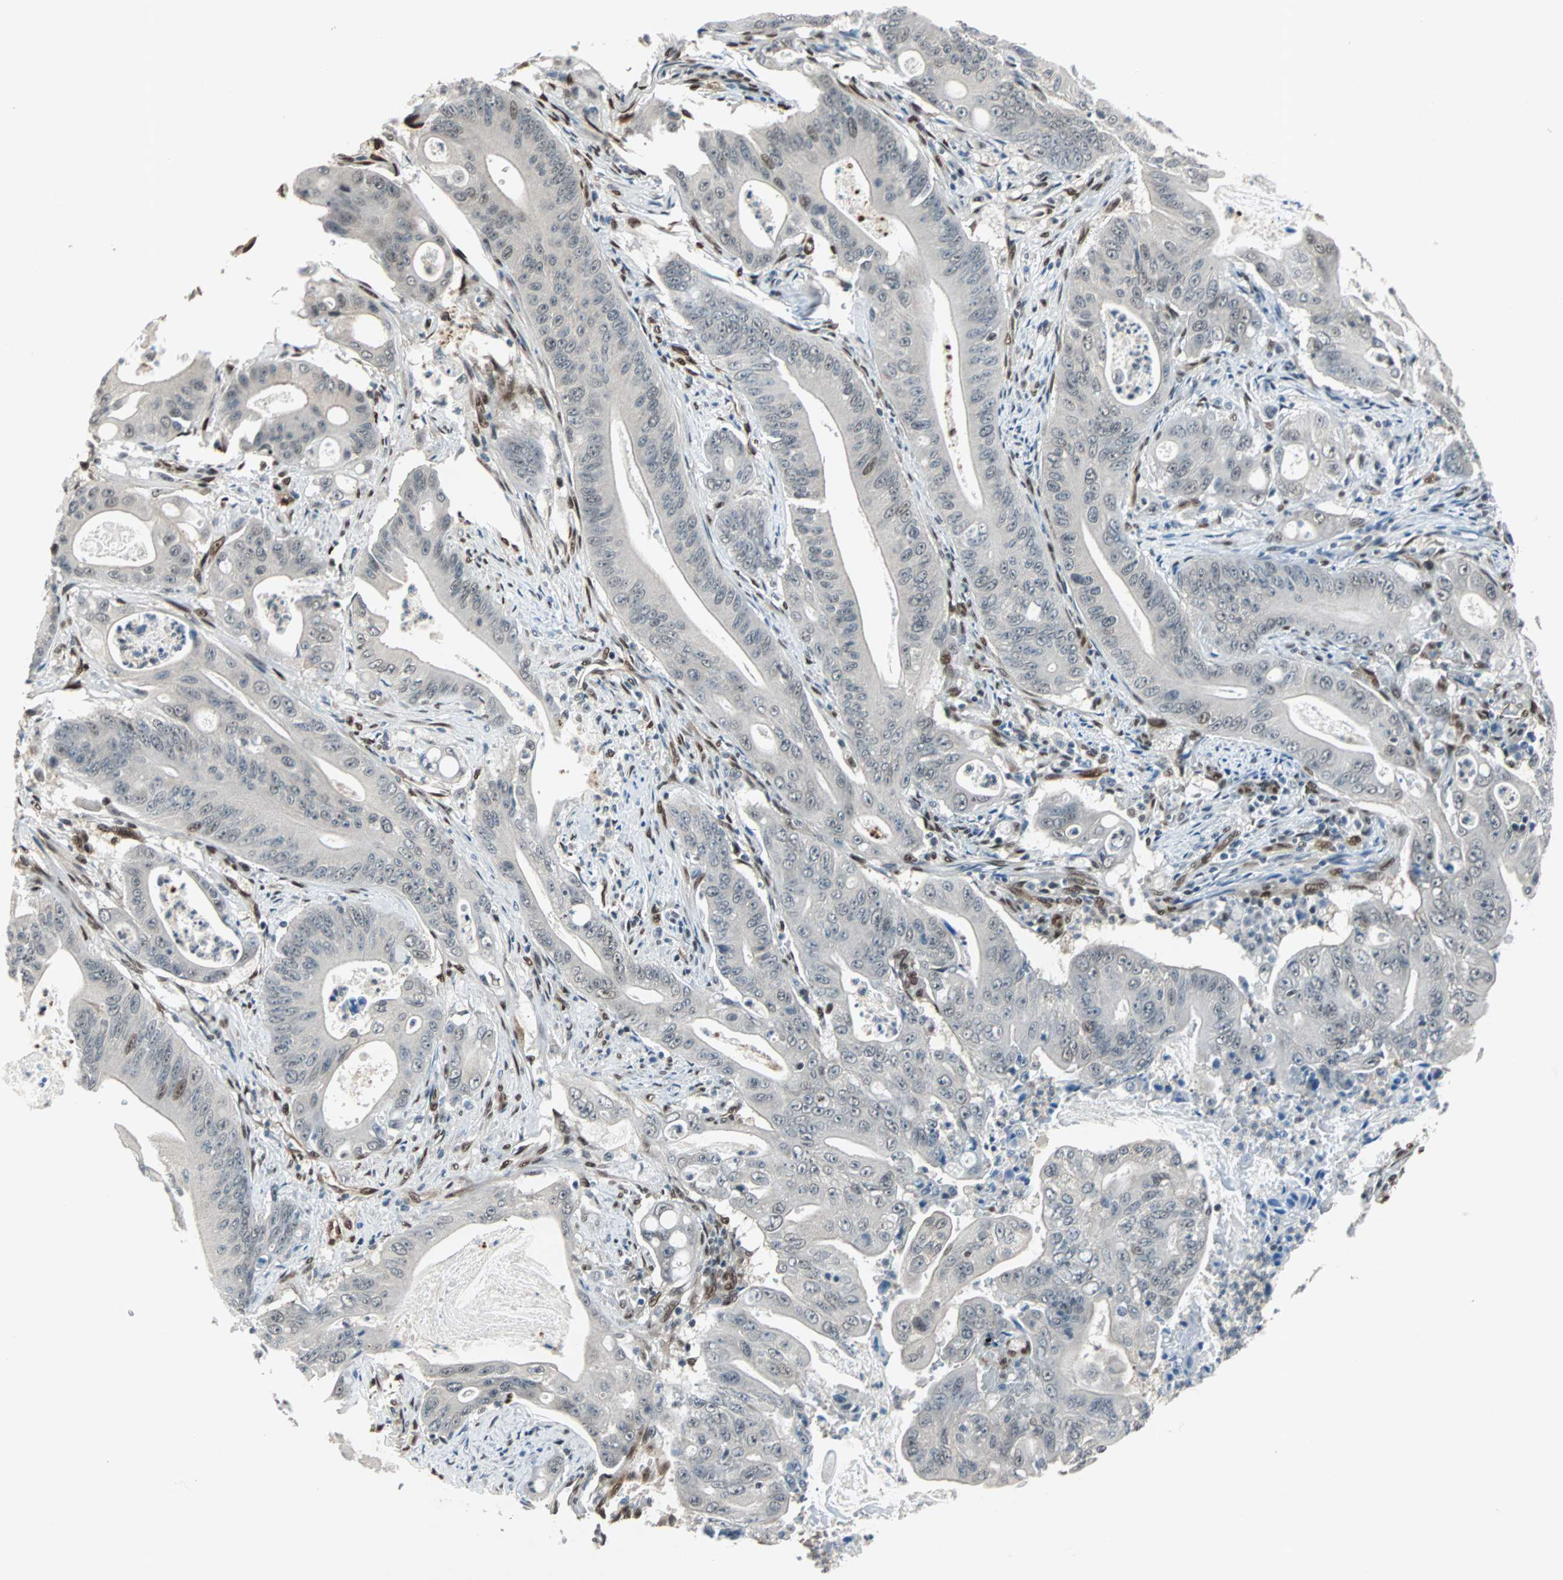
{"staining": {"intensity": "negative", "quantity": "none", "location": "none"}, "tissue": "pancreatic cancer", "cell_type": "Tumor cells", "image_type": "cancer", "snomed": [{"axis": "morphology", "description": "Normal tissue, NOS"}, {"axis": "topography", "description": "Lymph node"}], "caption": "Immunohistochemical staining of human pancreatic cancer demonstrates no significant expression in tumor cells. (Stains: DAB (3,3'-diaminobenzidine) immunohistochemistry (IHC) with hematoxylin counter stain, Microscopy: brightfield microscopy at high magnification).", "gene": "WWTR1", "patient": {"sex": "male", "age": 62}}